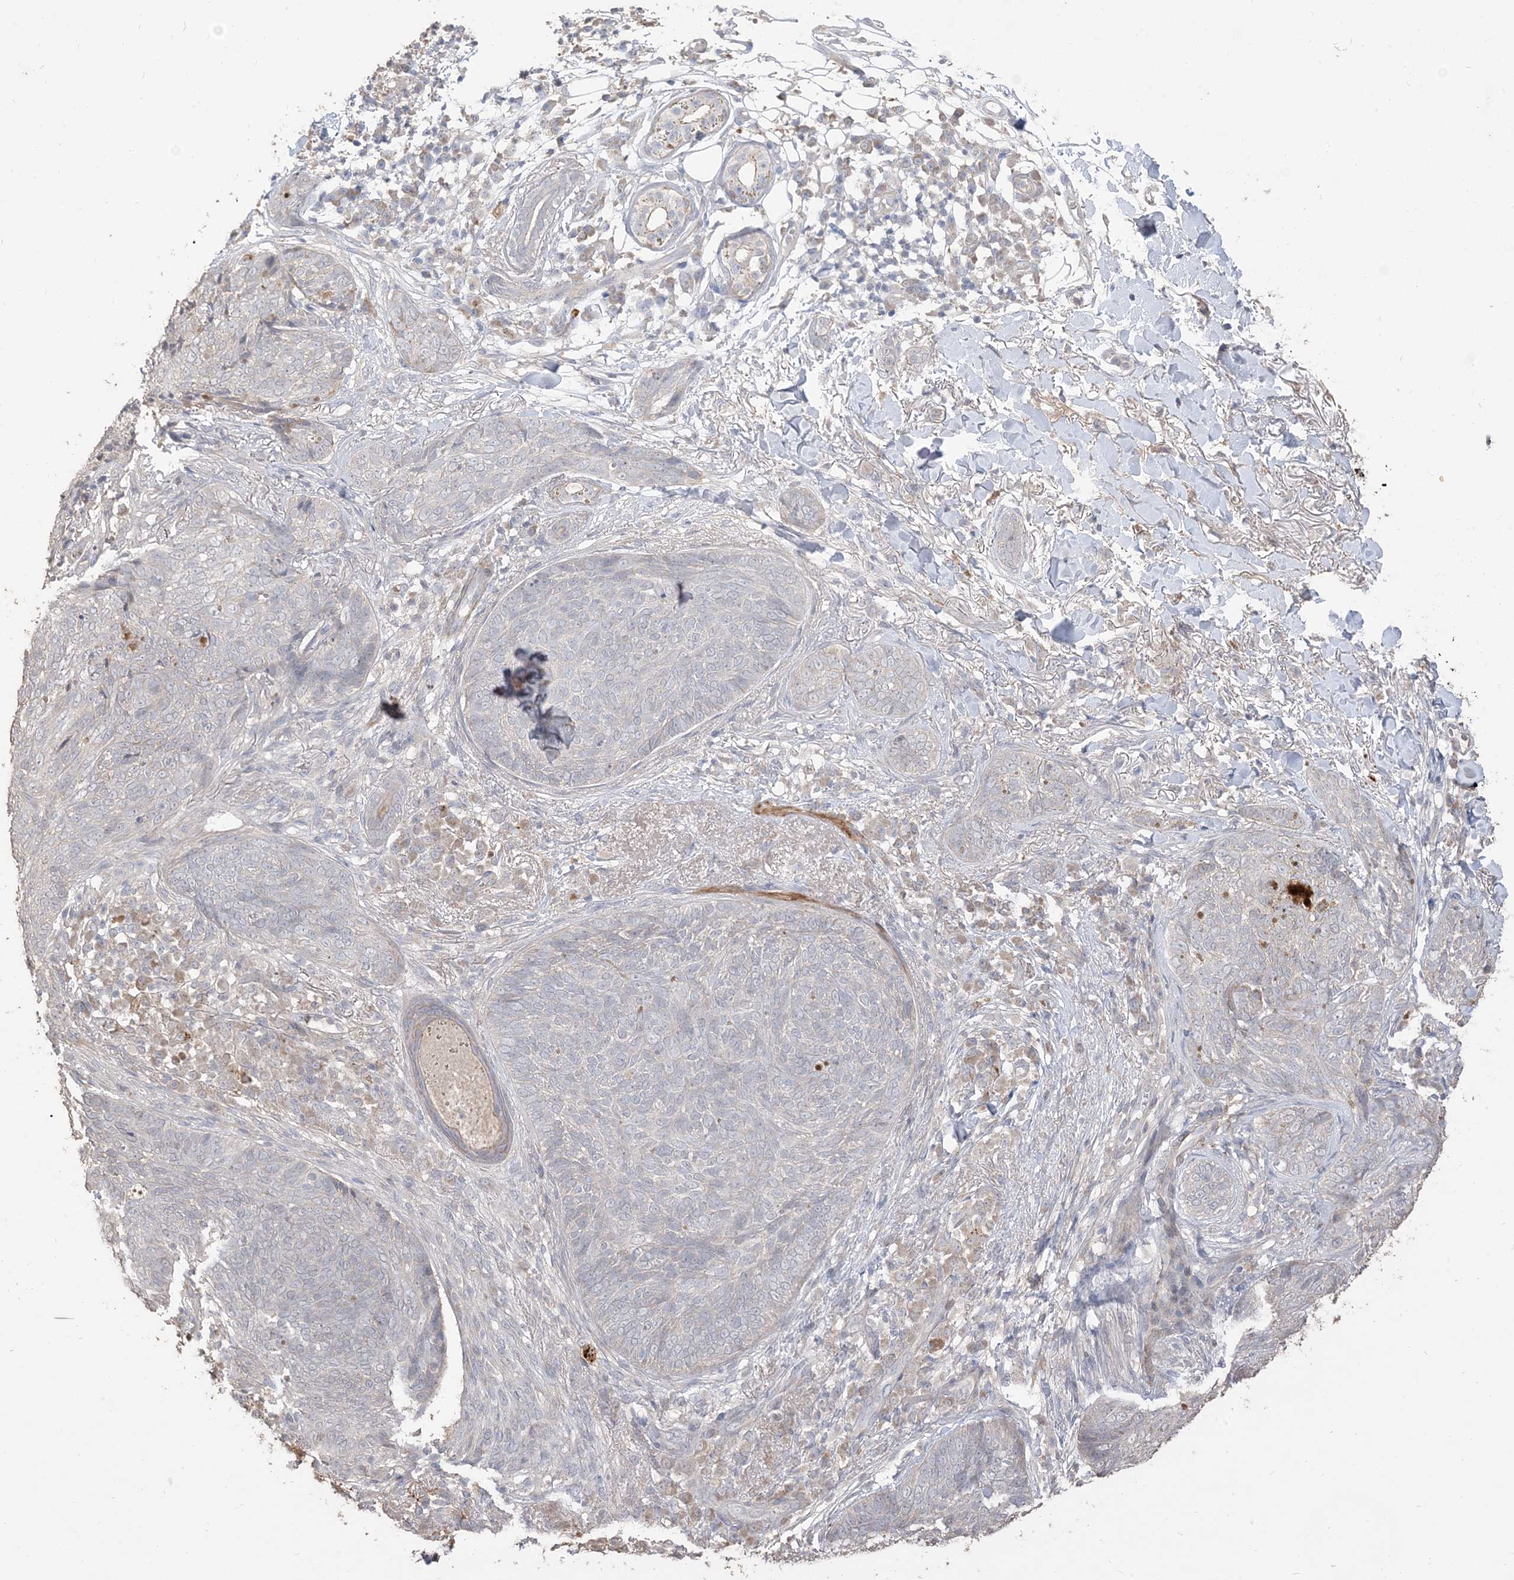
{"staining": {"intensity": "negative", "quantity": "none", "location": "none"}, "tissue": "skin cancer", "cell_type": "Tumor cells", "image_type": "cancer", "snomed": [{"axis": "morphology", "description": "Basal cell carcinoma"}, {"axis": "topography", "description": "Skin"}], "caption": "This histopathology image is of skin cancer (basal cell carcinoma) stained with immunohistochemistry to label a protein in brown with the nuclei are counter-stained blue. There is no staining in tumor cells.", "gene": "RNF175", "patient": {"sex": "male", "age": 85}}